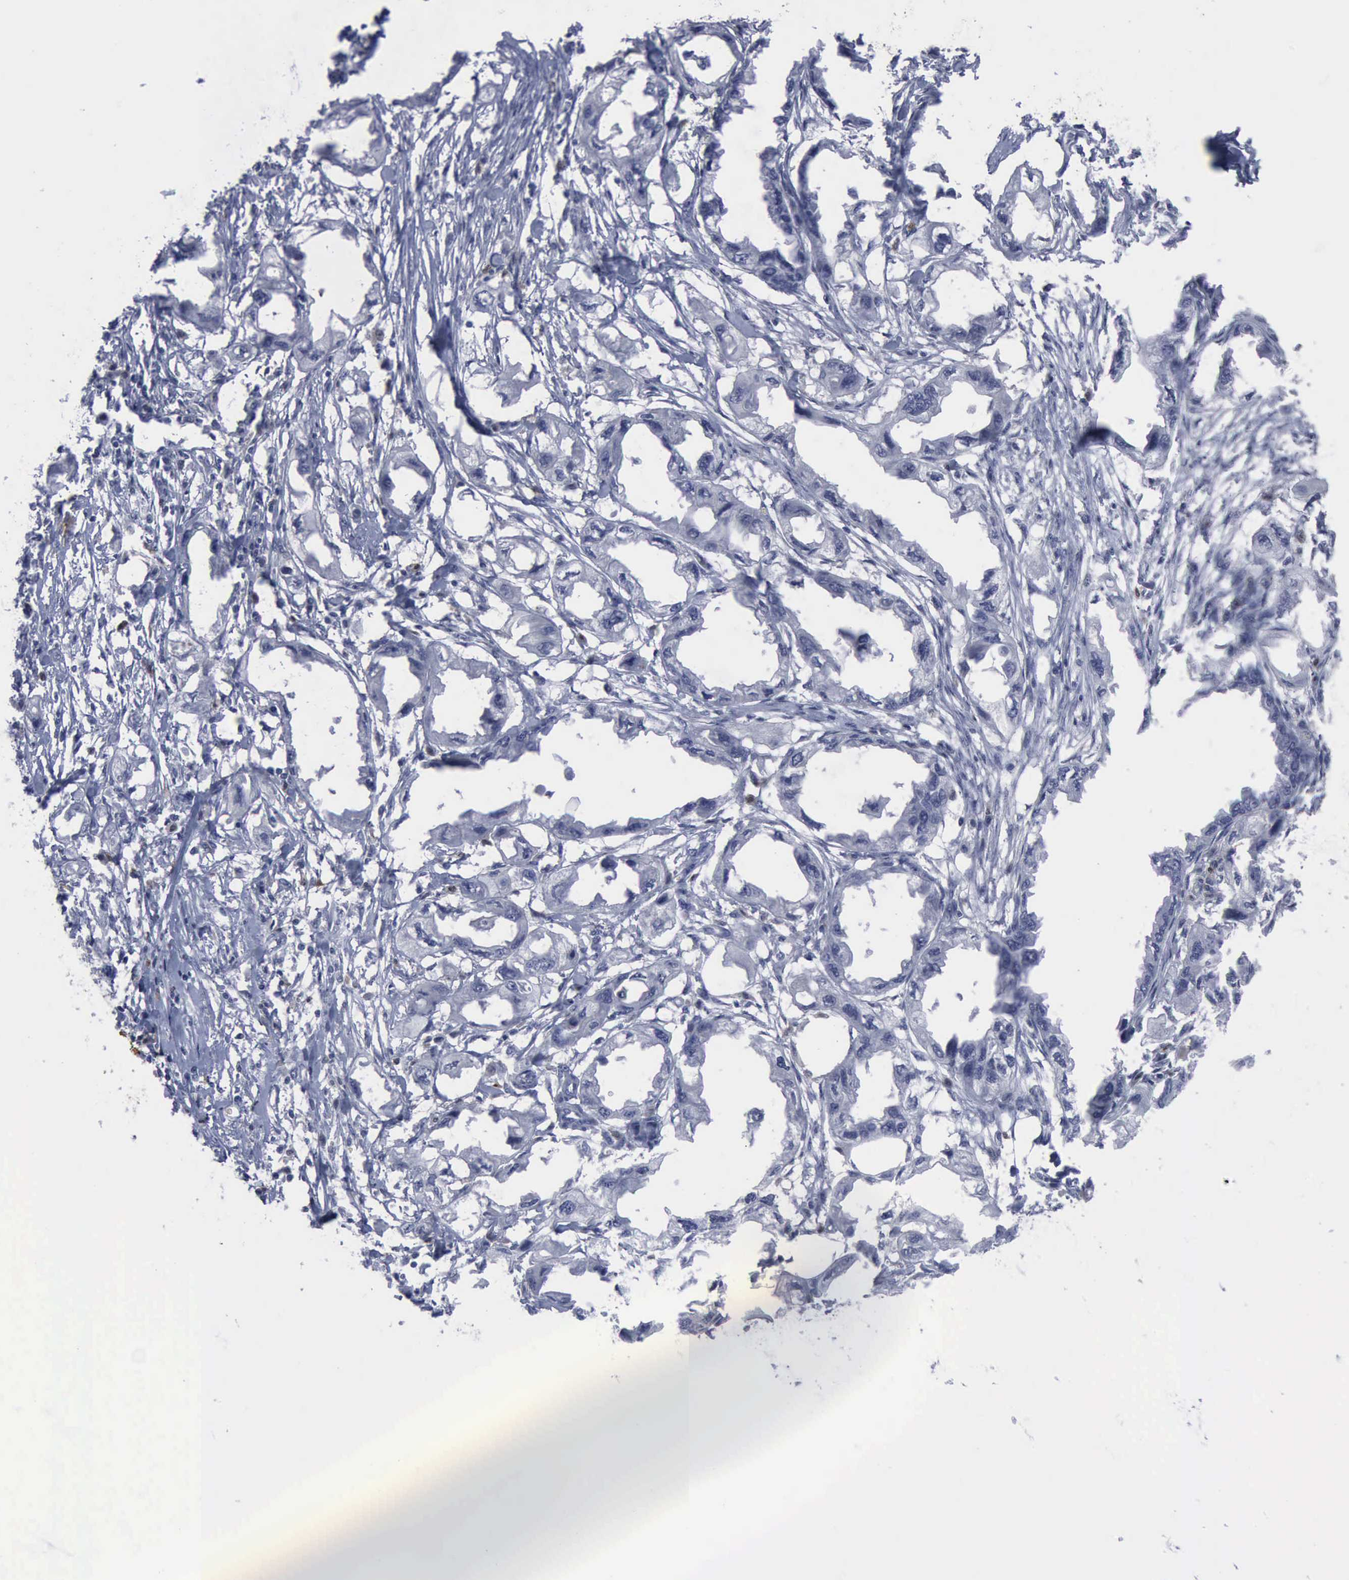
{"staining": {"intensity": "negative", "quantity": "none", "location": "none"}, "tissue": "endometrial cancer", "cell_type": "Tumor cells", "image_type": "cancer", "snomed": [{"axis": "morphology", "description": "Adenocarcinoma, NOS"}, {"axis": "topography", "description": "Endometrium"}], "caption": "This is a histopathology image of immunohistochemistry (IHC) staining of endometrial cancer, which shows no staining in tumor cells.", "gene": "CSTA", "patient": {"sex": "female", "age": 67}}